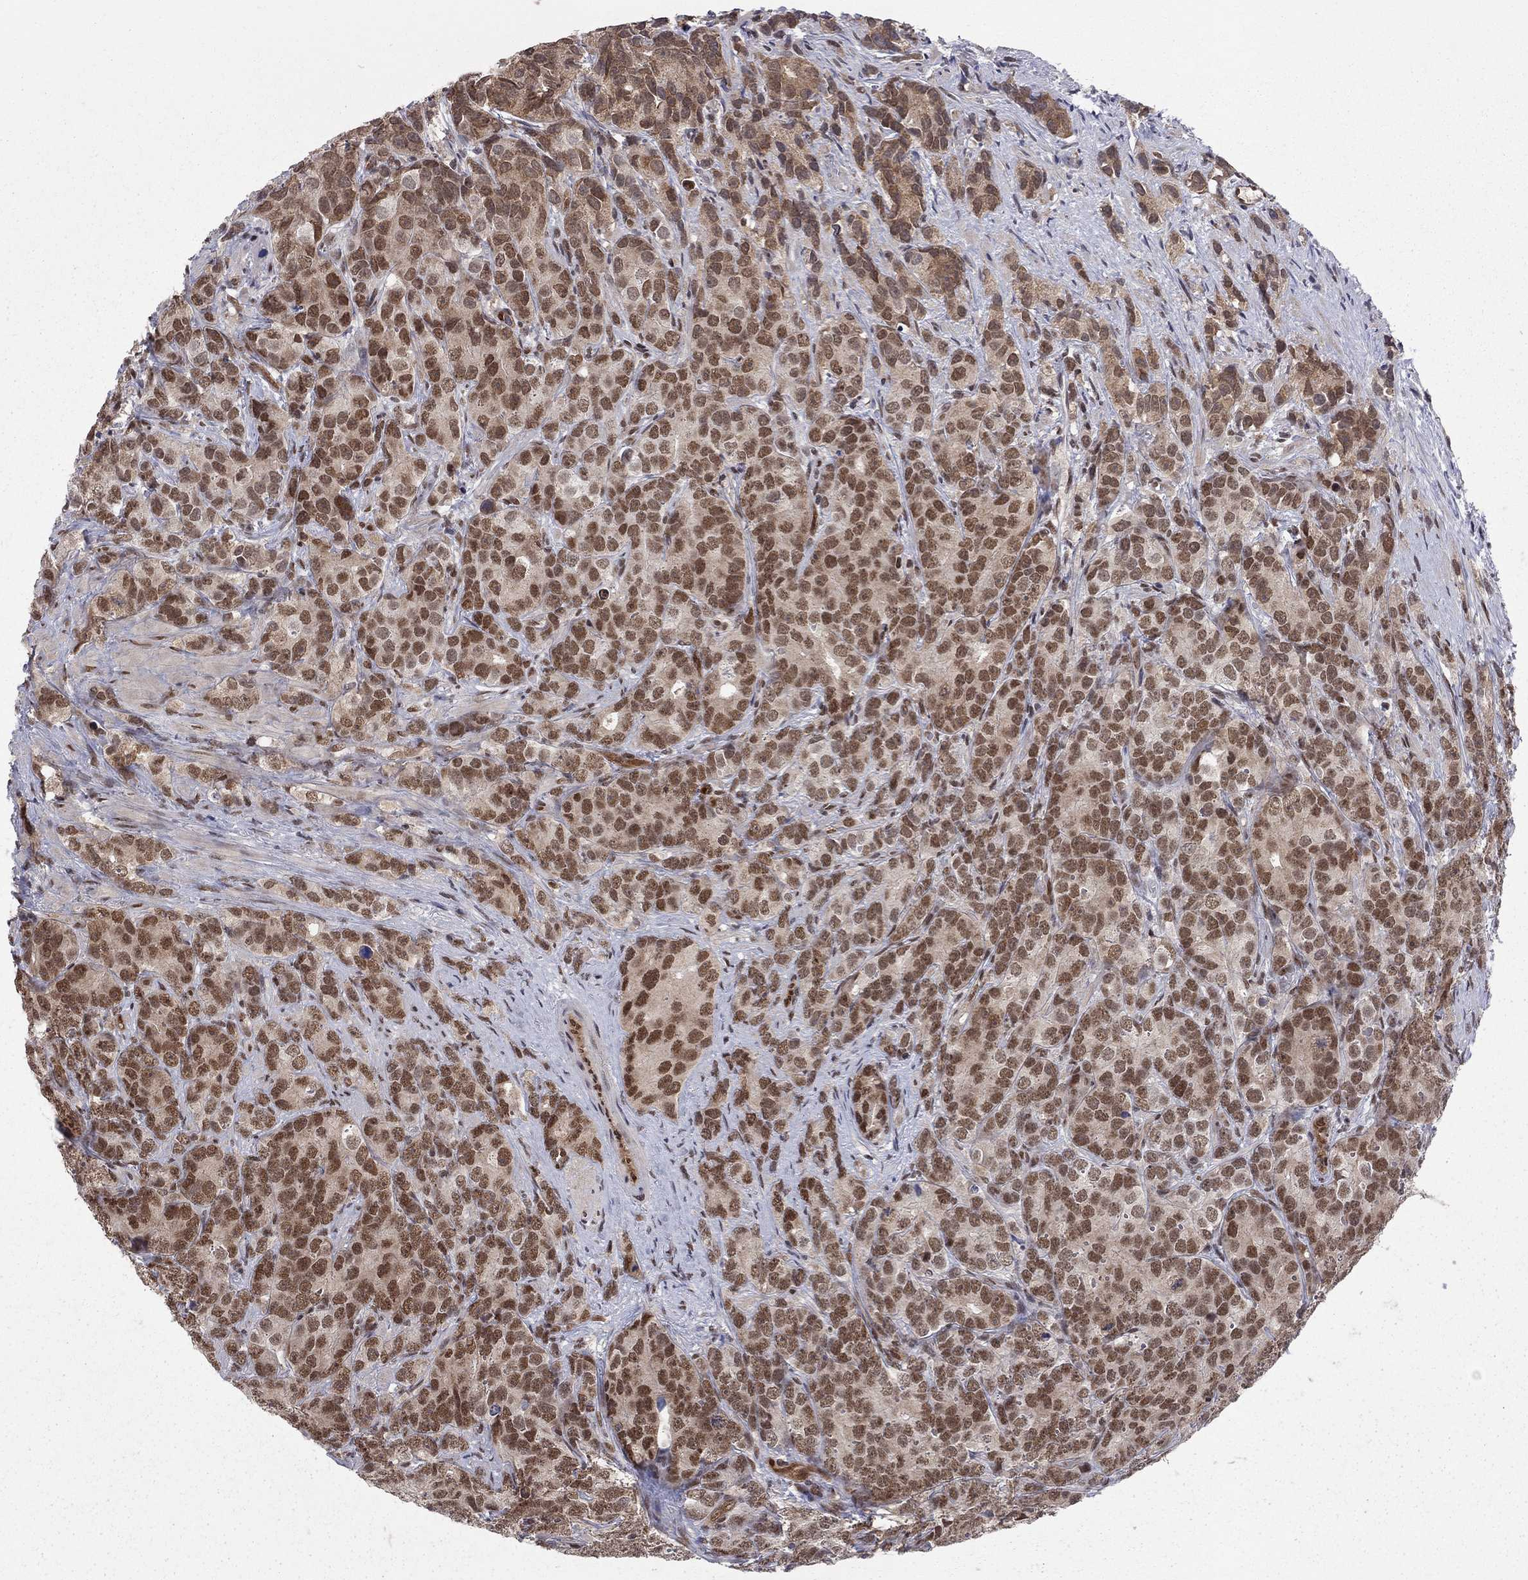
{"staining": {"intensity": "strong", "quantity": "25%-75%", "location": "nuclear"}, "tissue": "prostate cancer", "cell_type": "Tumor cells", "image_type": "cancer", "snomed": [{"axis": "morphology", "description": "Adenocarcinoma, High grade"}, {"axis": "topography", "description": "Prostate"}], "caption": "Immunohistochemistry (IHC) photomicrograph of neoplastic tissue: prostate cancer (adenocarcinoma (high-grade)) stained using immunohistochemistry exhibits high levels of strong protein expression localized specifically in the nuclear of tumor cells, appearing as a nuclear brown color.", "gene": "SAP30L", "patient": {"sex": "male", "age": 90}}